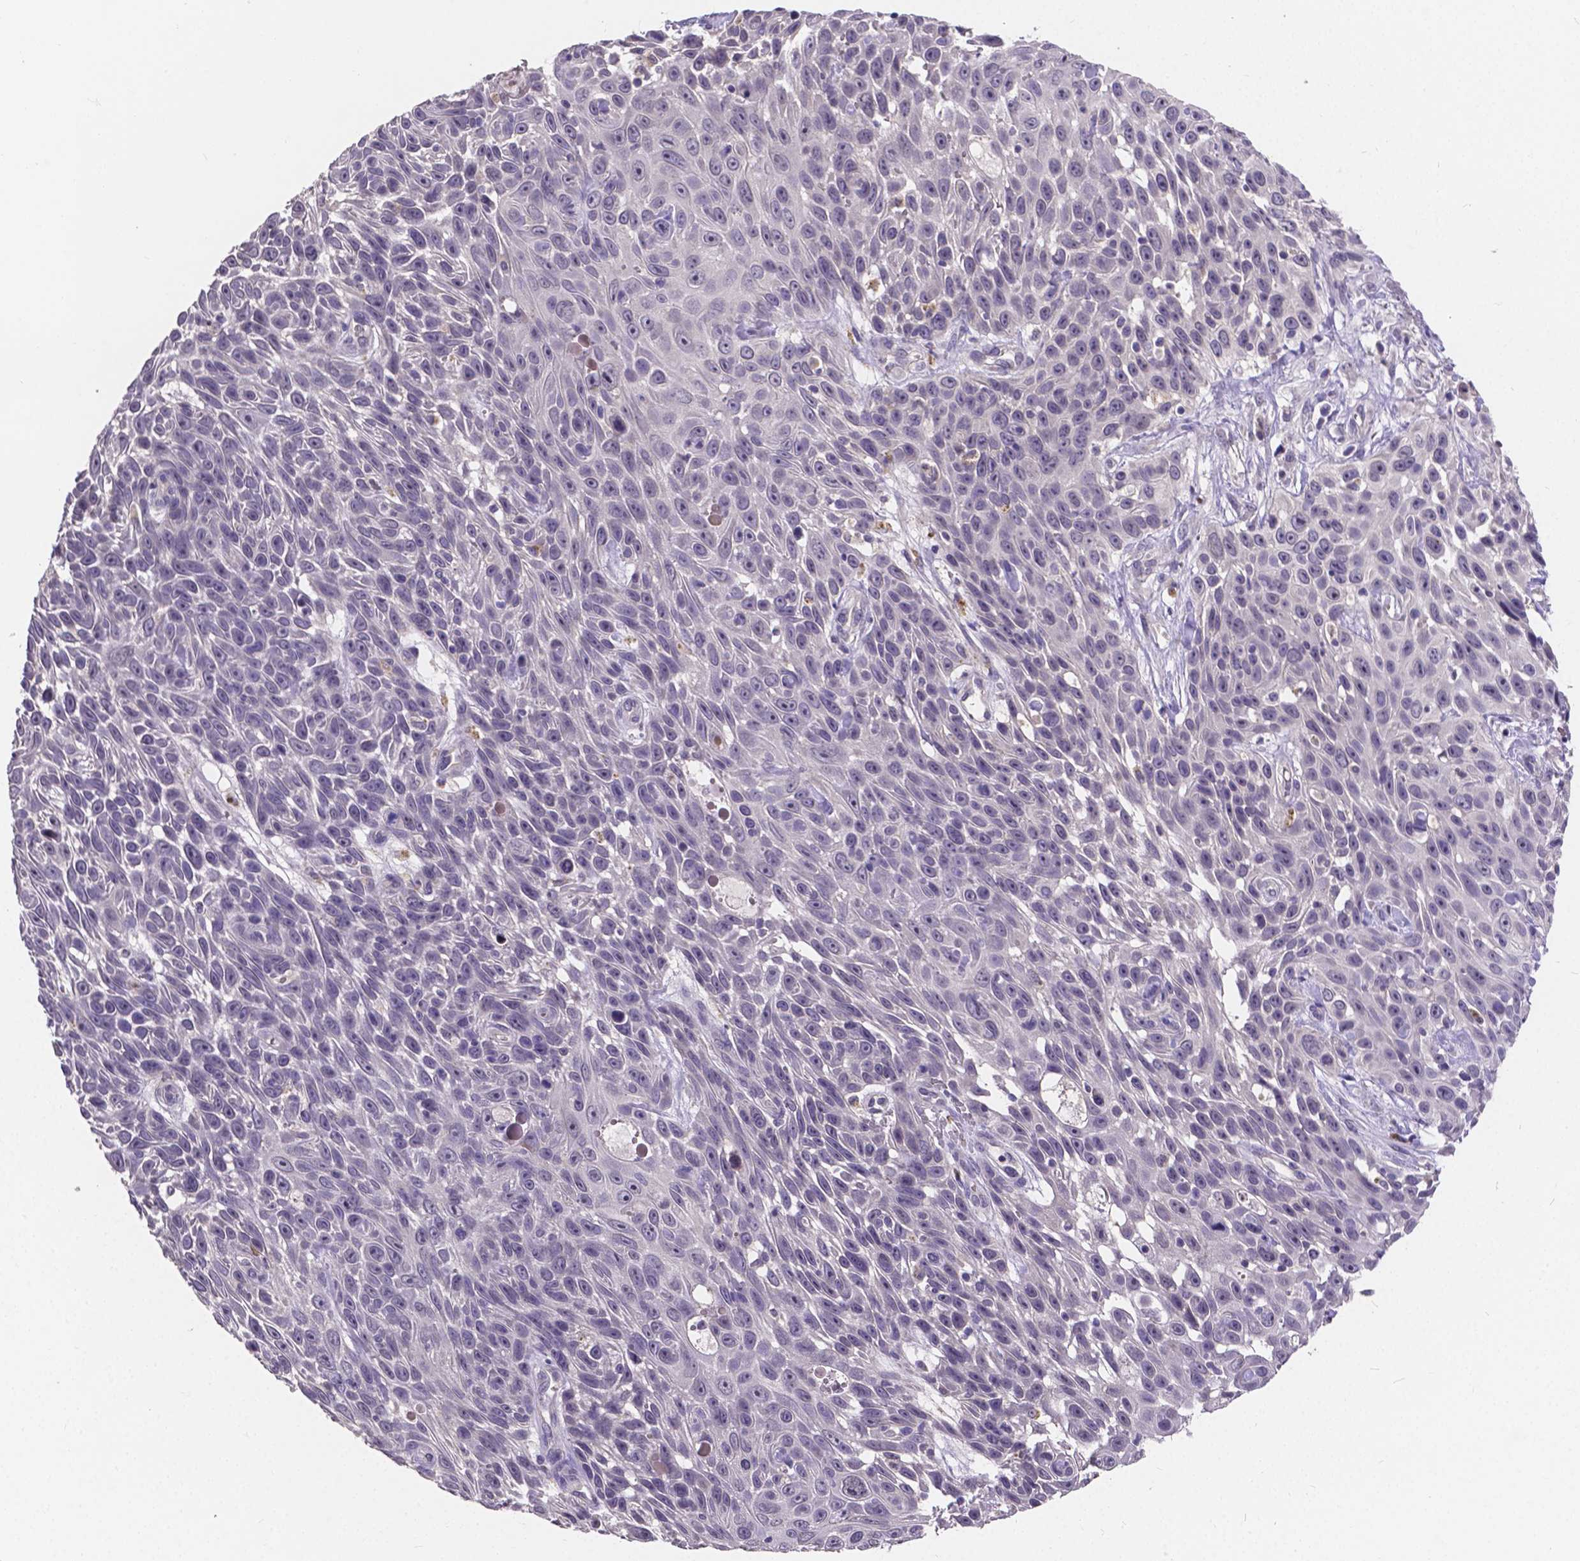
{"staining": {"intensity": "negative", "quantity": "none", "location": "none"}, "tissue": "skin cancer", "cell_type": "Tumor cells", "image_type": "cancer", "snomed": [{"axis": "morphology", "description": "Squamous cell carcinoma, NOS"}, {"axis": "topography", "description": "Skin"}], "caption": "Image shows no significant protein staining in tumor cells of skin squamous cell carcinoma.", "gene": "CTNNA2", "patient": {"sex": "male", "age": 82}}